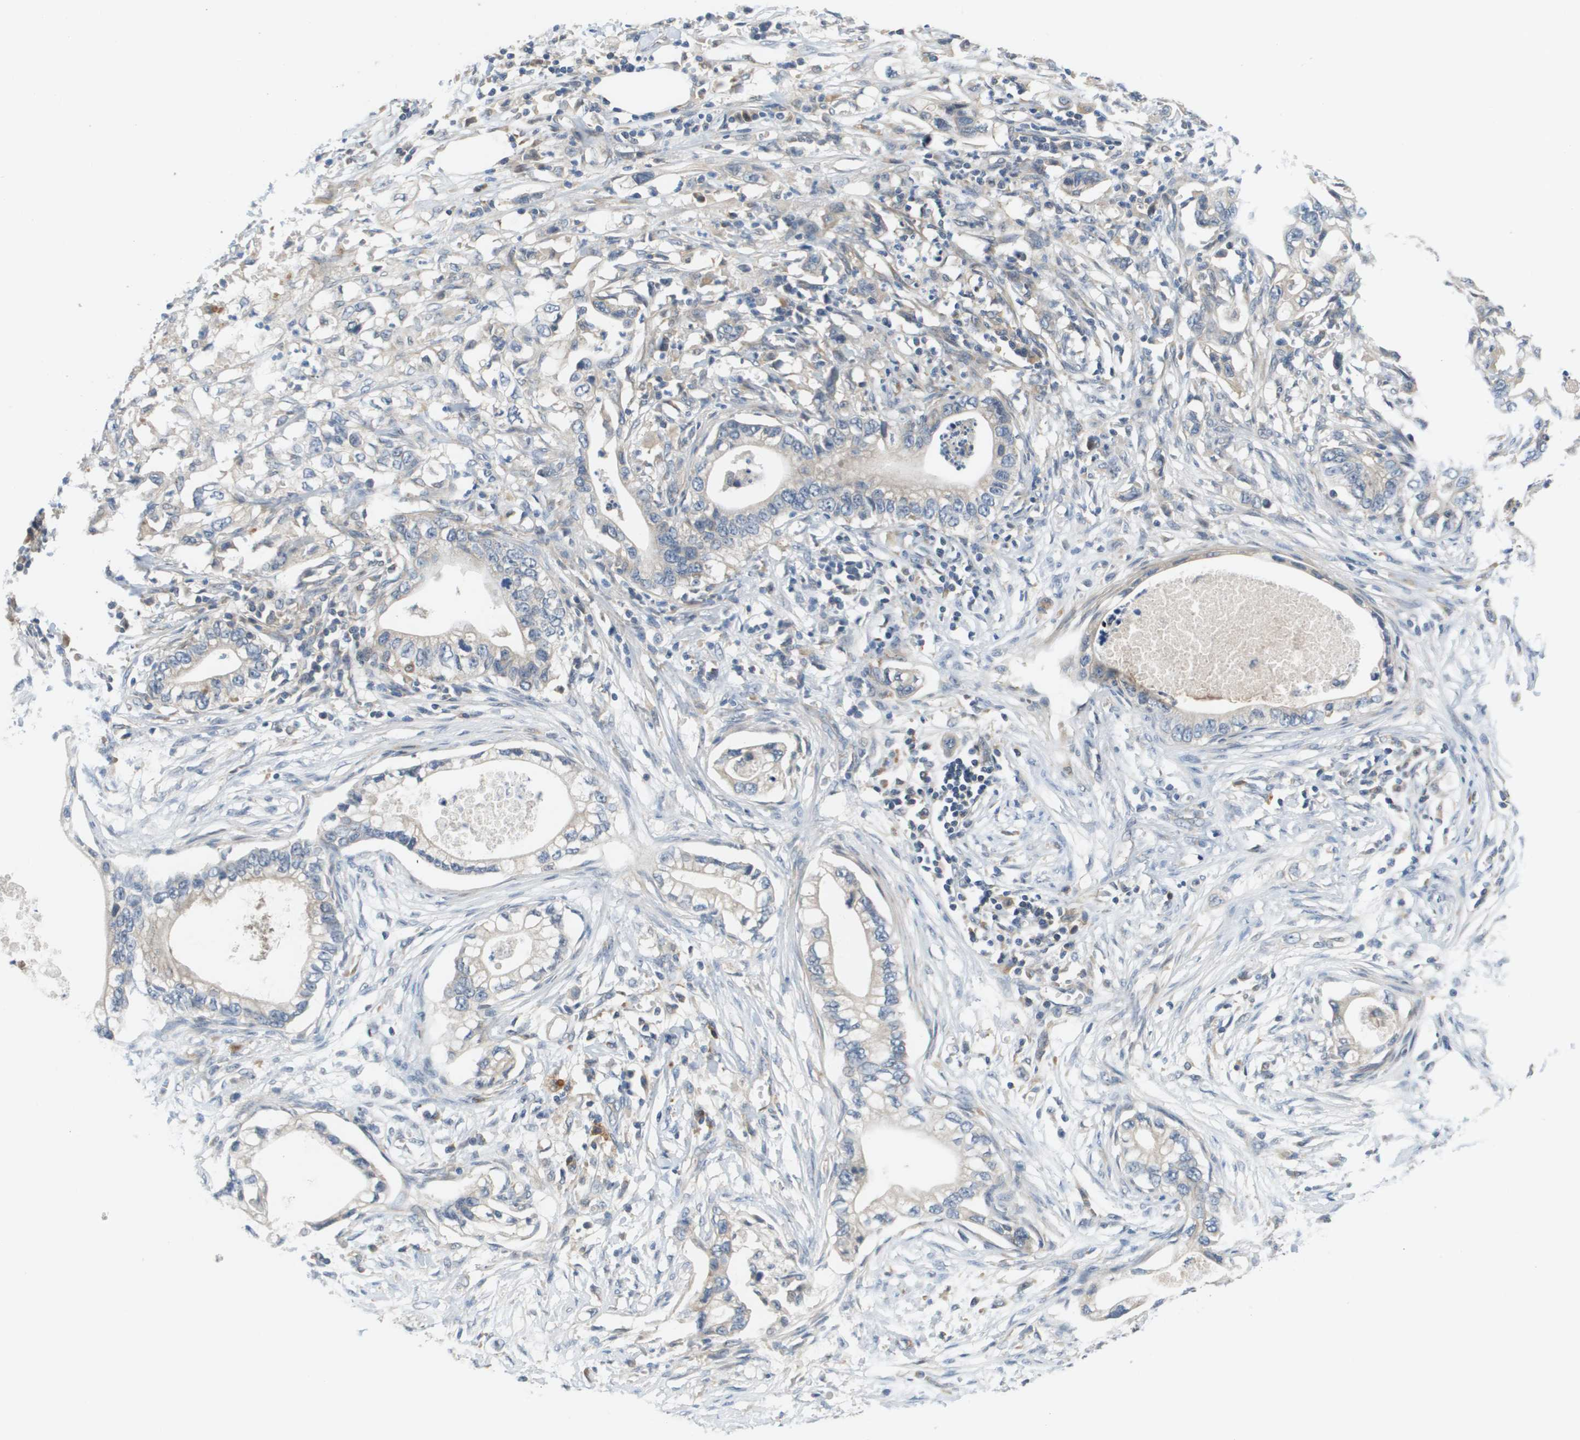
{"staining": {"intensity": "weak", "quantity": "<25%", "location": "cytoplasmic/membranous"}, "tissue": "pancreatic cancer", "cell_type": "Tumor cells", "image_type": "cancer", "snomed": [{"axis": "morphology", "description": "Adenocarcinoma, NOS"}, {"axis": "topography", "description": "Pancreas"}], "caption": "DAB (3,3'-diaminobenzidine) immunohistochemical staining of pancreatic cancer (adenocarcinoma) shows no significant expression in tumor cells.", "gene": "SLC25A20", "patient": {"sex": "male", "age": 56}}